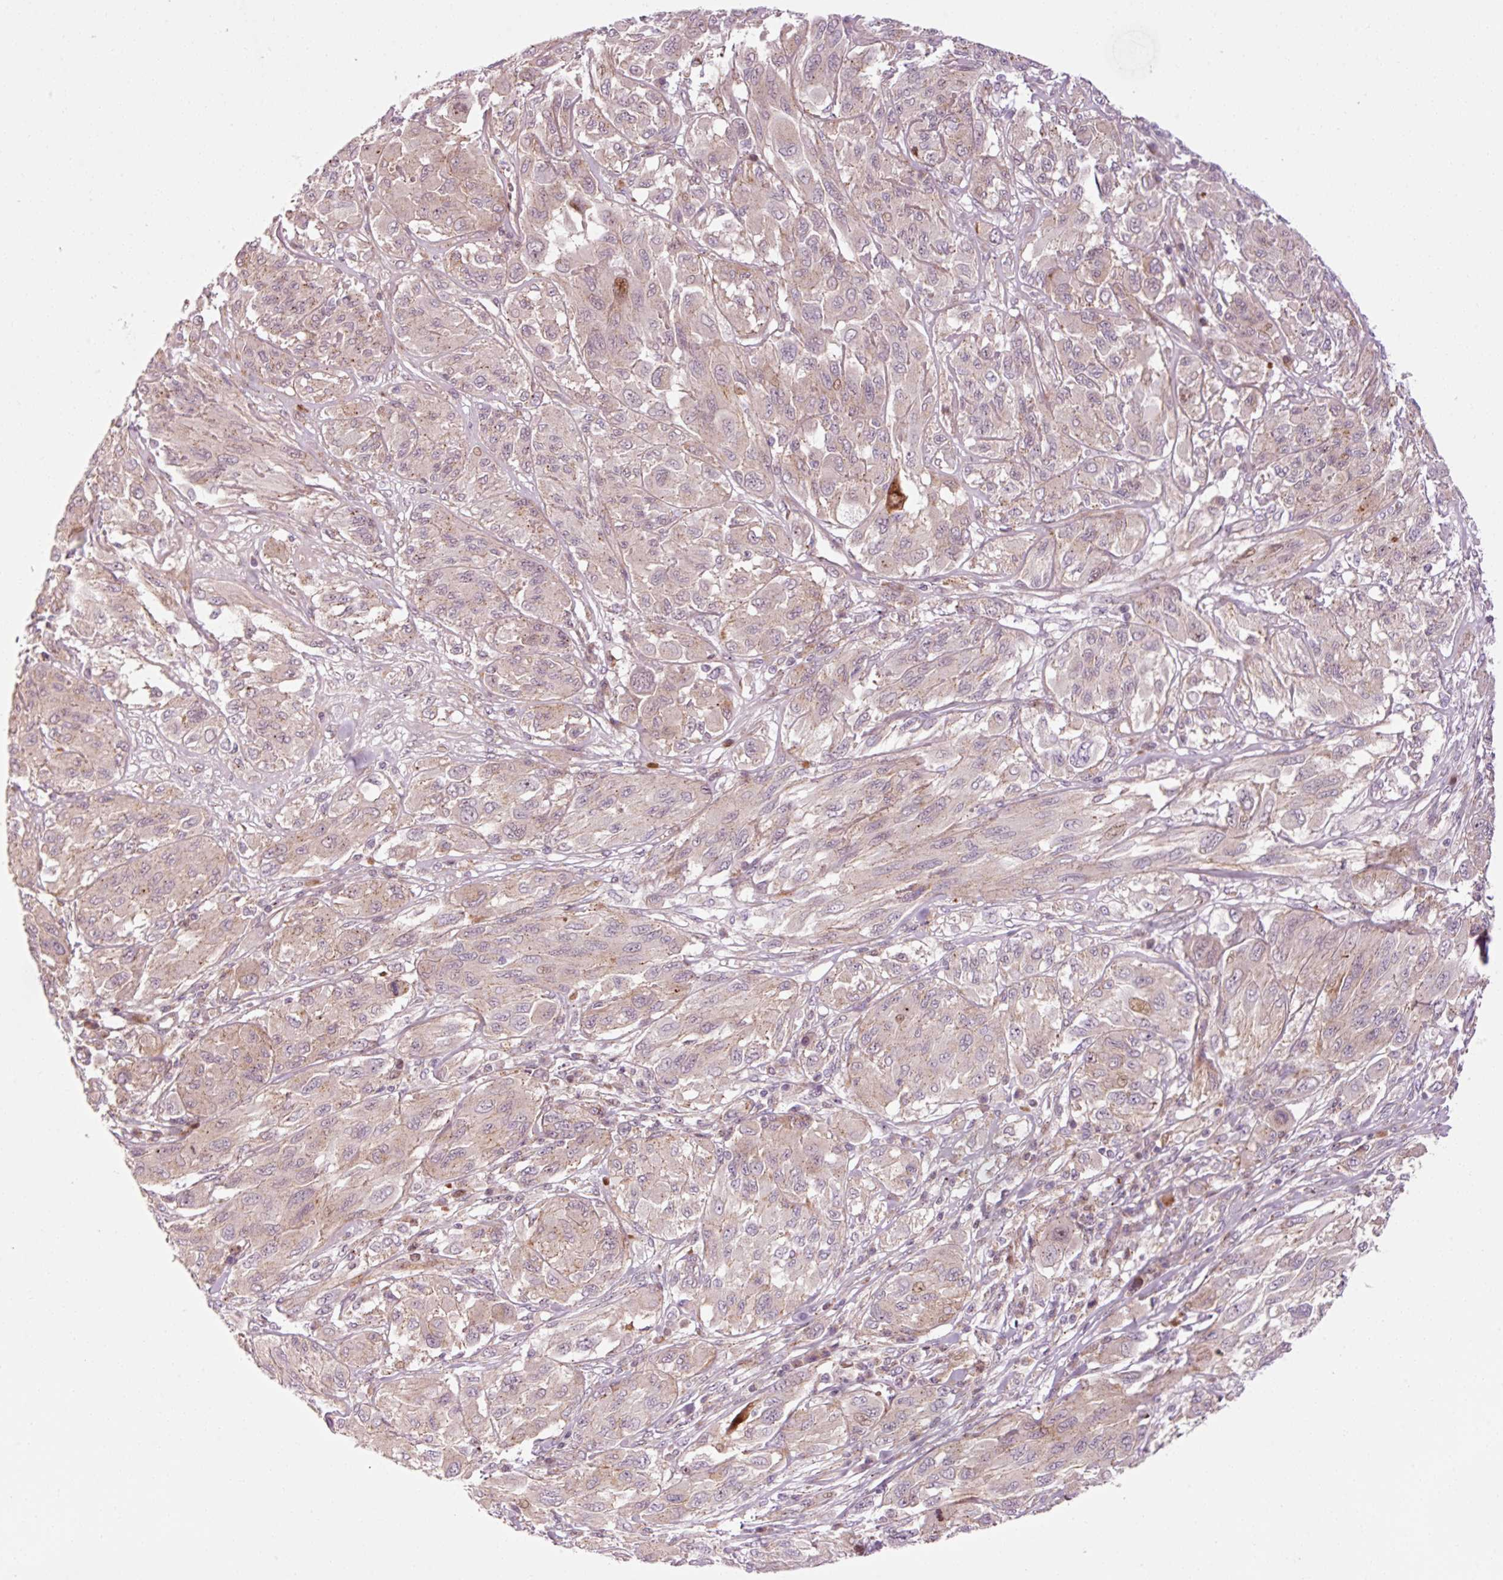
{"staining": {"intensity": "weak", "quantity": "<25%", "location": "cytoplasmic/membranous"}, "tissue": "melanoma", "cell_type": "Tumor cells", "image_type": "cancer", "snomed": [{"axis": "morphology", "description": "Malignant melanoma, NOS"}, {"axis": "topography", "description": "Skin"}], "caption": "Immunohistochemistry (IHC) of malignant melanoma shows no expression in tumor cells.", "gene": "ANKRD20A1", "patient": {"sex": "female", "age": 91}}